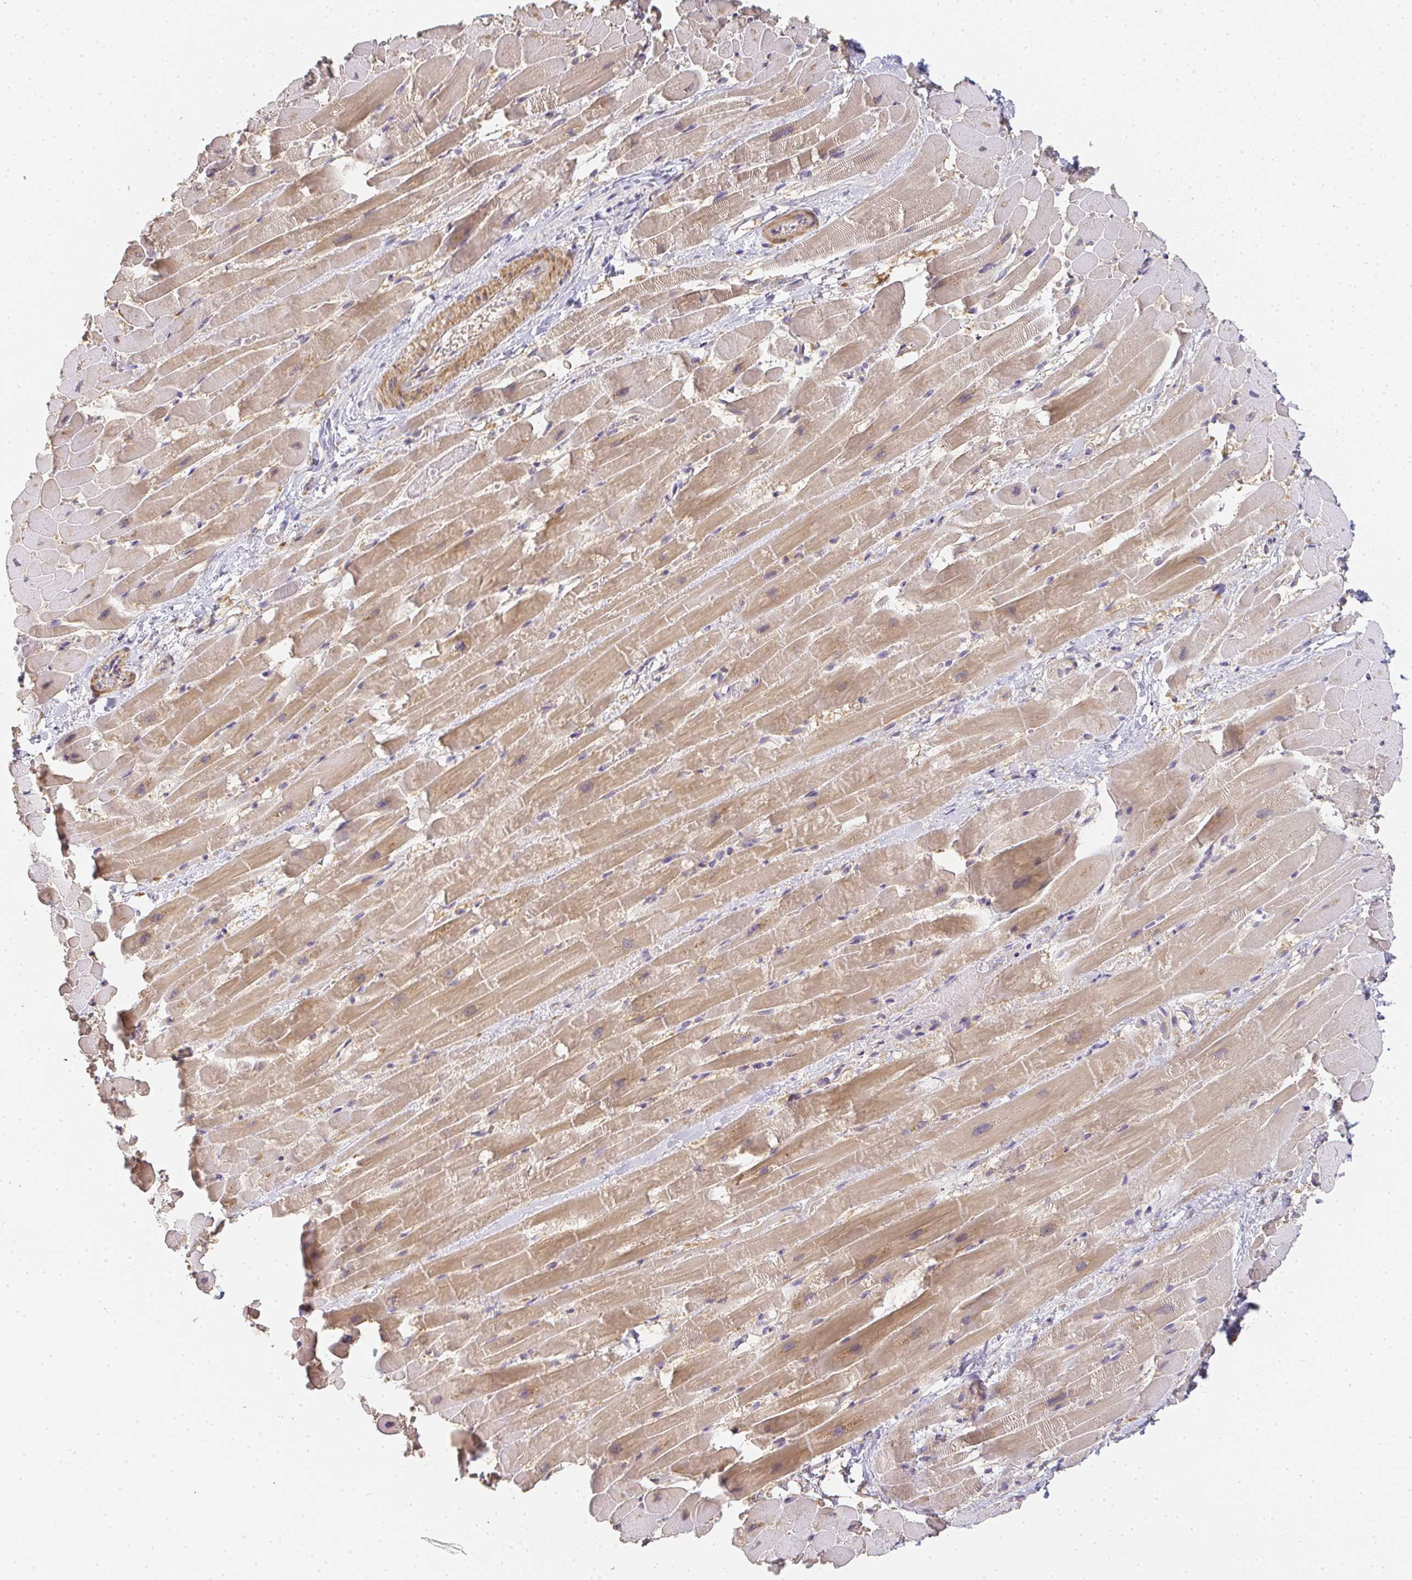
{"staining": {"intensity": "moderate", "quantity": "25%-75%", "location": "cytoplasmic/membranous"}, "tissue": "heart muscle", "cell_type": "Cardiomyocytes", "image_type": "normal", "snomed": [{"axis": "morphology", "description": "Normal tissue, NOS"}, {"axis": "topography", "description": "Heart"}], "caption": "Normal heart muscle was stained to show a protein in brown. There is medium levels of moderate cytoplasmic/membranous staining in approximately 25%-75% of cardiomyocytes.", "gene": "SLC35B3", "patient": {"sex": "male", "age": 37}}